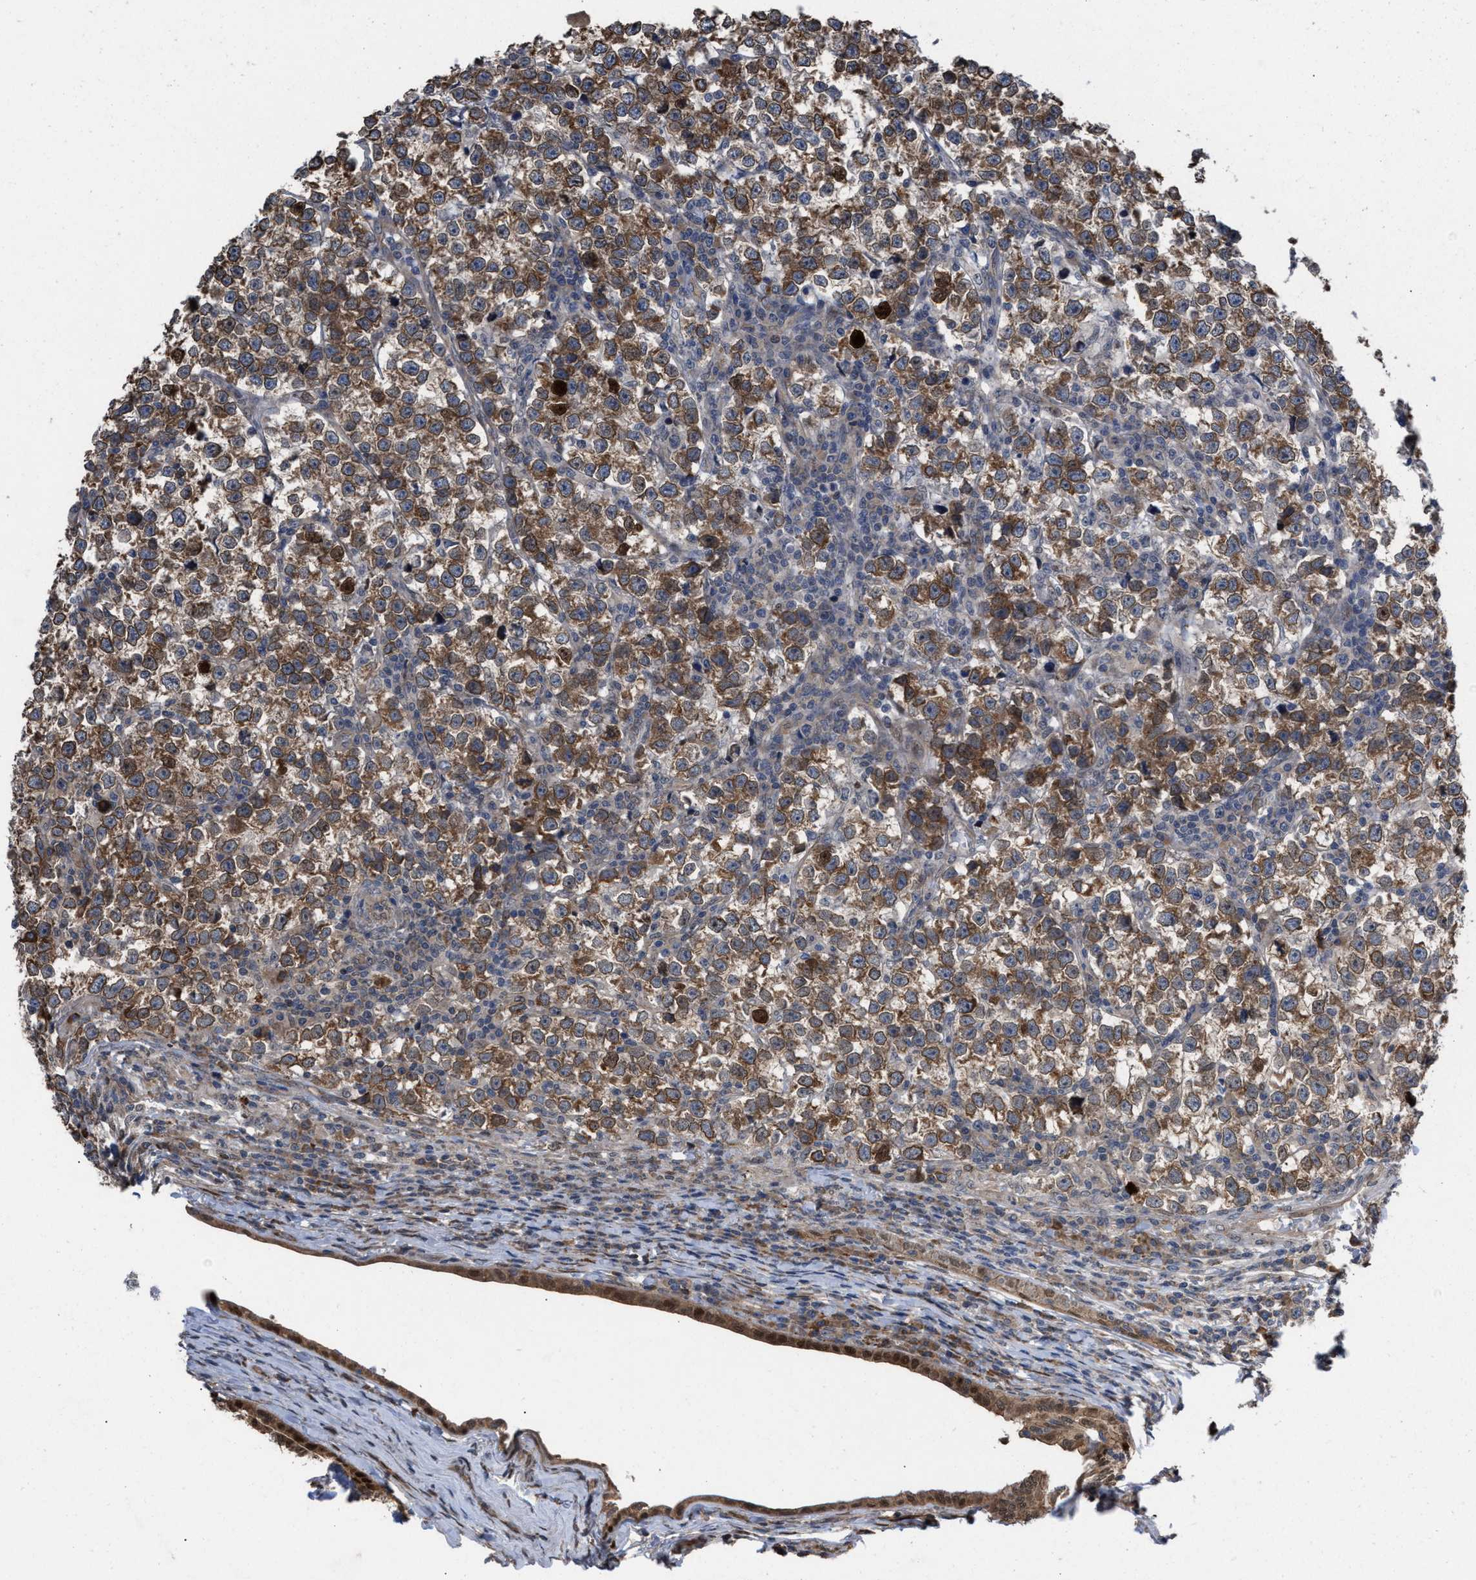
{"staining": {"intensity": "moderate", "quantity": ">75%", "location": "cytoplasmic/membranous"}, "tissue": "testis cancer", "cell_type": "Tumor cells", "image_type": "cancer", "snomed": [{"axis": "morphology", "description": "Normal tissue, NOS"}, {"axis": "morphology", "description": "Seminoma, NOS"}, {"axis": "topography", "description": "Testis"}], "caption": "The immunohistochemical stain labels moderate cytoplasmic/membranous staining in tumor cells of testis cancer tissue.", "gene": "TP53BP2", "patient": {"sex": "male", "age": 43}}